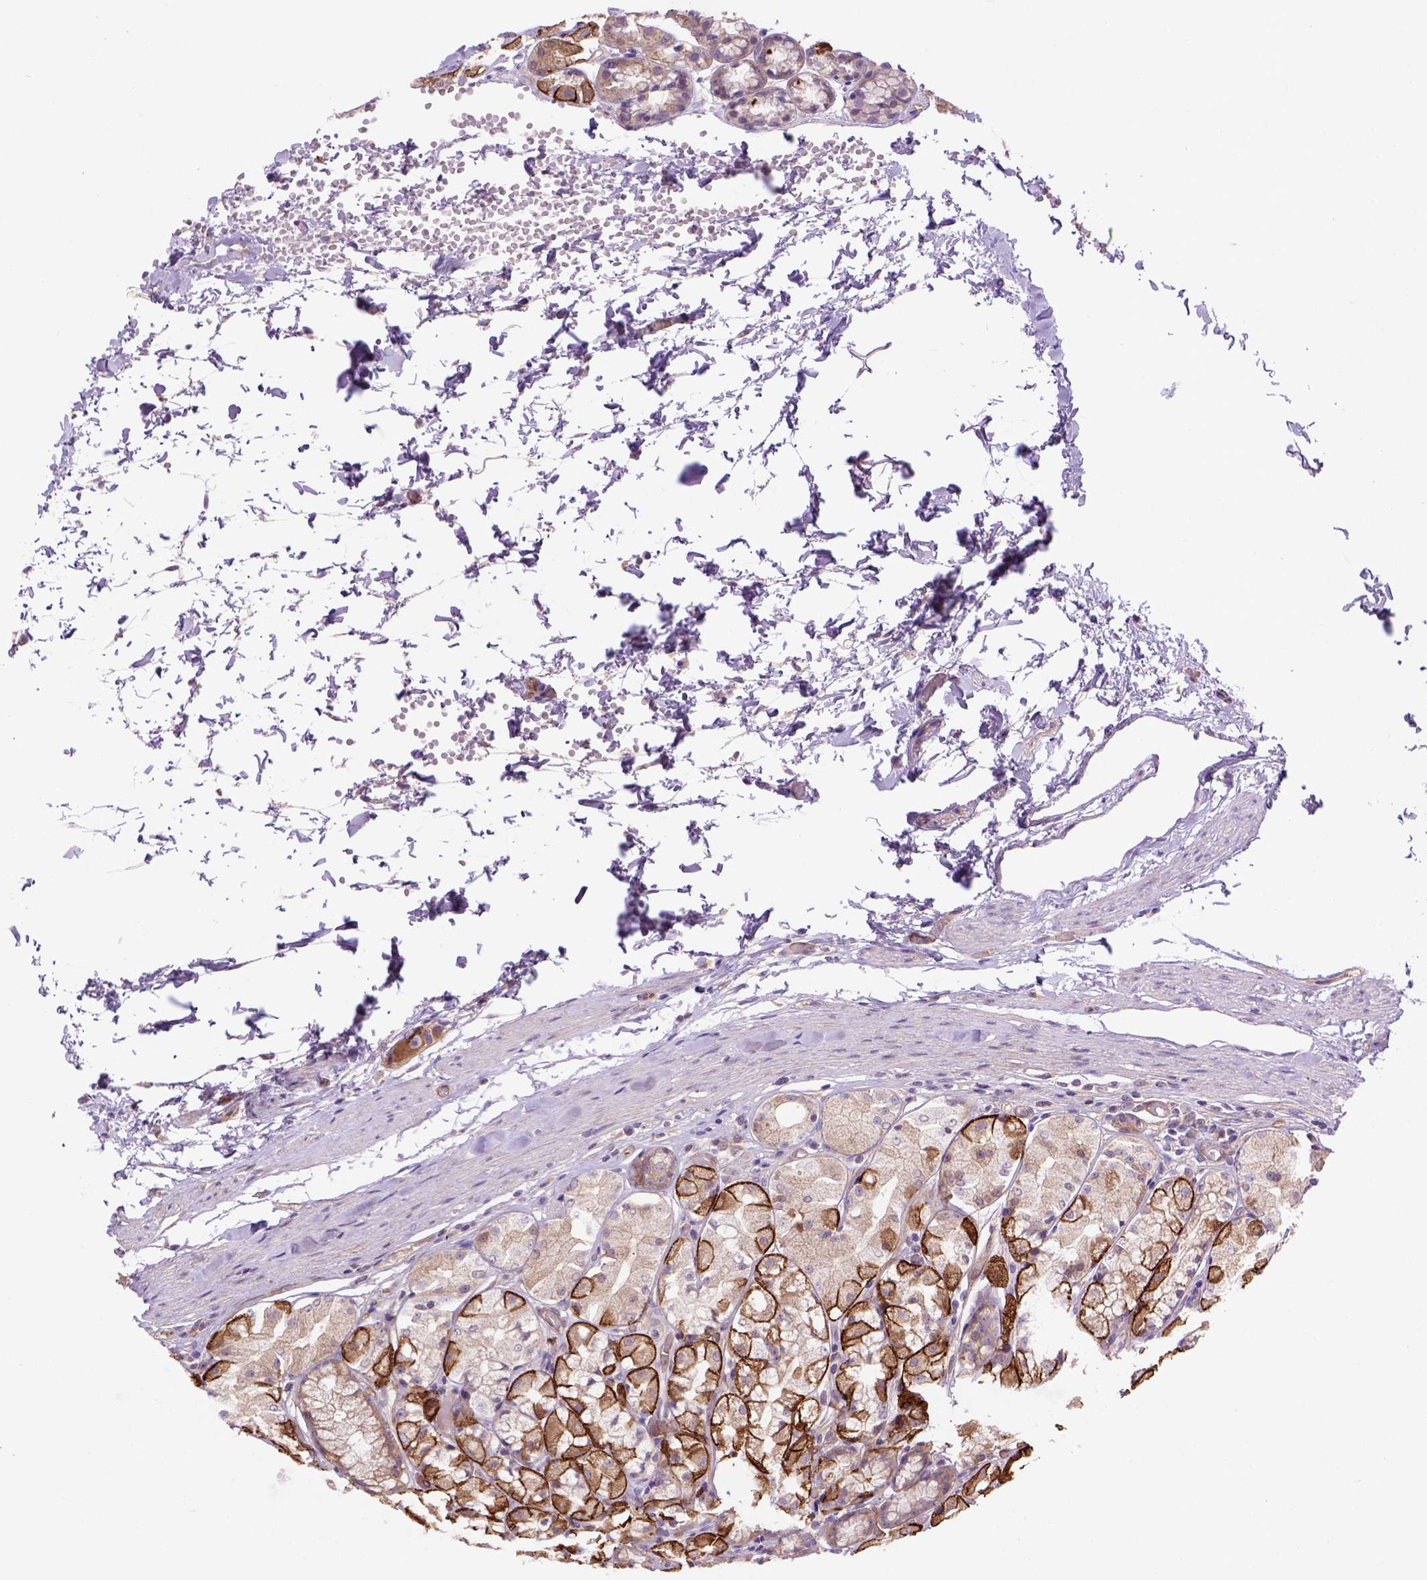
{"staining": {"intensity": "strong", "quantity": "25%-75%", "location": "cytoplasmic/membranous"}, "tissue": "stomach", "cell_type": "Glandular cells", "image_type": "normal", "snomed": [{"axis": "morphology", "description": "Normal tissue, NOS"}, {"axis": "topography", "description": "Stomach"}], "caption": "Protein expression analysis of benign human stomach reveals strong cytoplasmic/membranous expression in about 25%-75% of glandular cells. (DAB IHC with brightfield microscopy, high magnification).", "gene": "CASKIN2", "patient": {"sex": "male", "age": 70}}